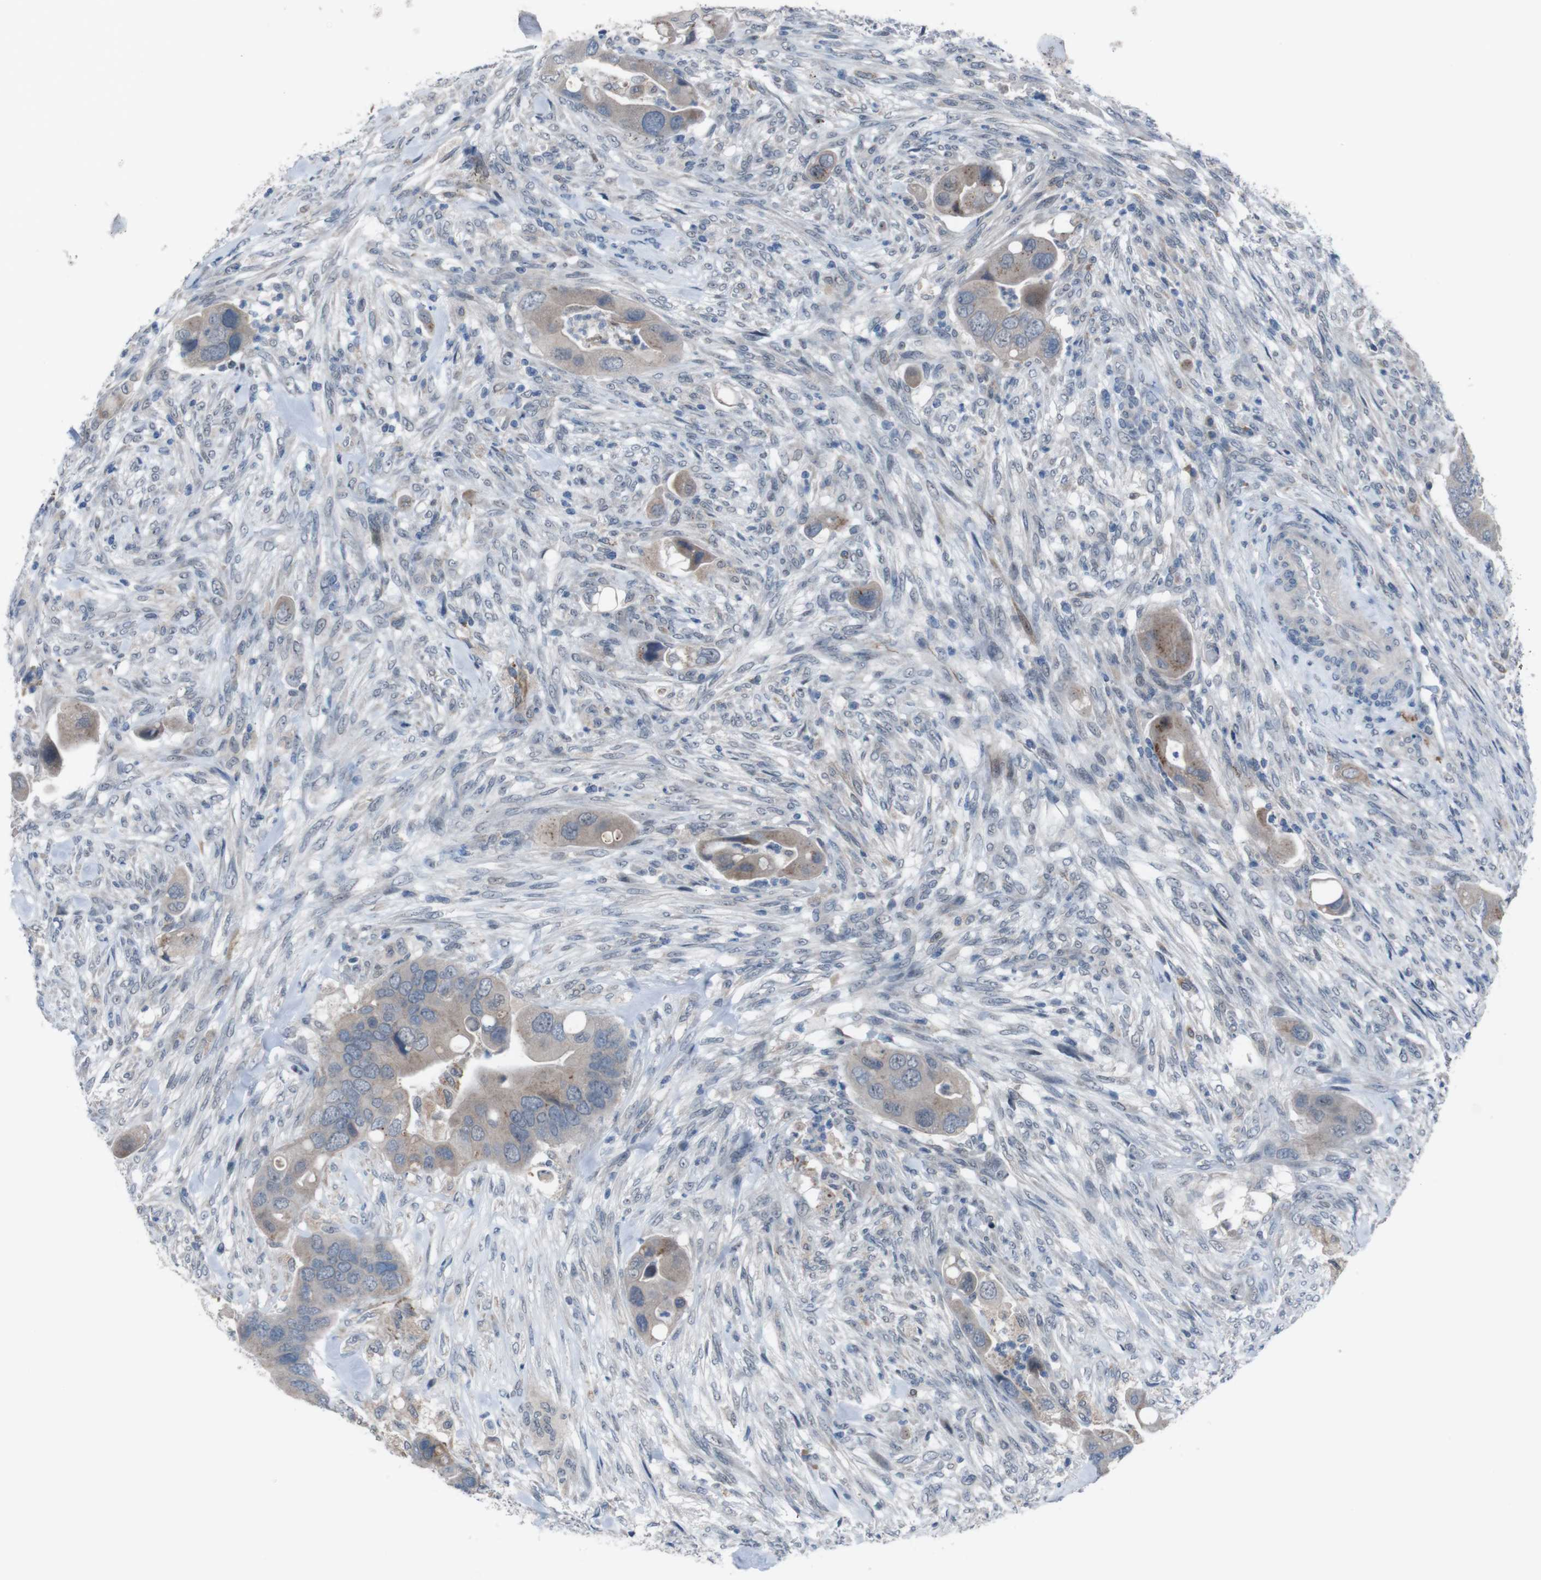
{"staining": {"intensity": "moderate", "quantity": "25%-75%", "location": "cytoplasmic/membranous"}, "tissue": "colorectal cancer", "cell_type": "Tumor cells", "image_type": "cancer", "snomed": [{"axis": "morphology", "description": "Adenocarcinoma, NOS"}, {"axis": "topography", "description": "Rectum"}], "caption": "Immunohistochemistry of human colorectal cancer displays medium levels of moderate cytoplasmic/membranous positivity in about 25%-75% of tumor cells.", "gene": "CDH22", "patient": {"sex": "female", "age": 57}}